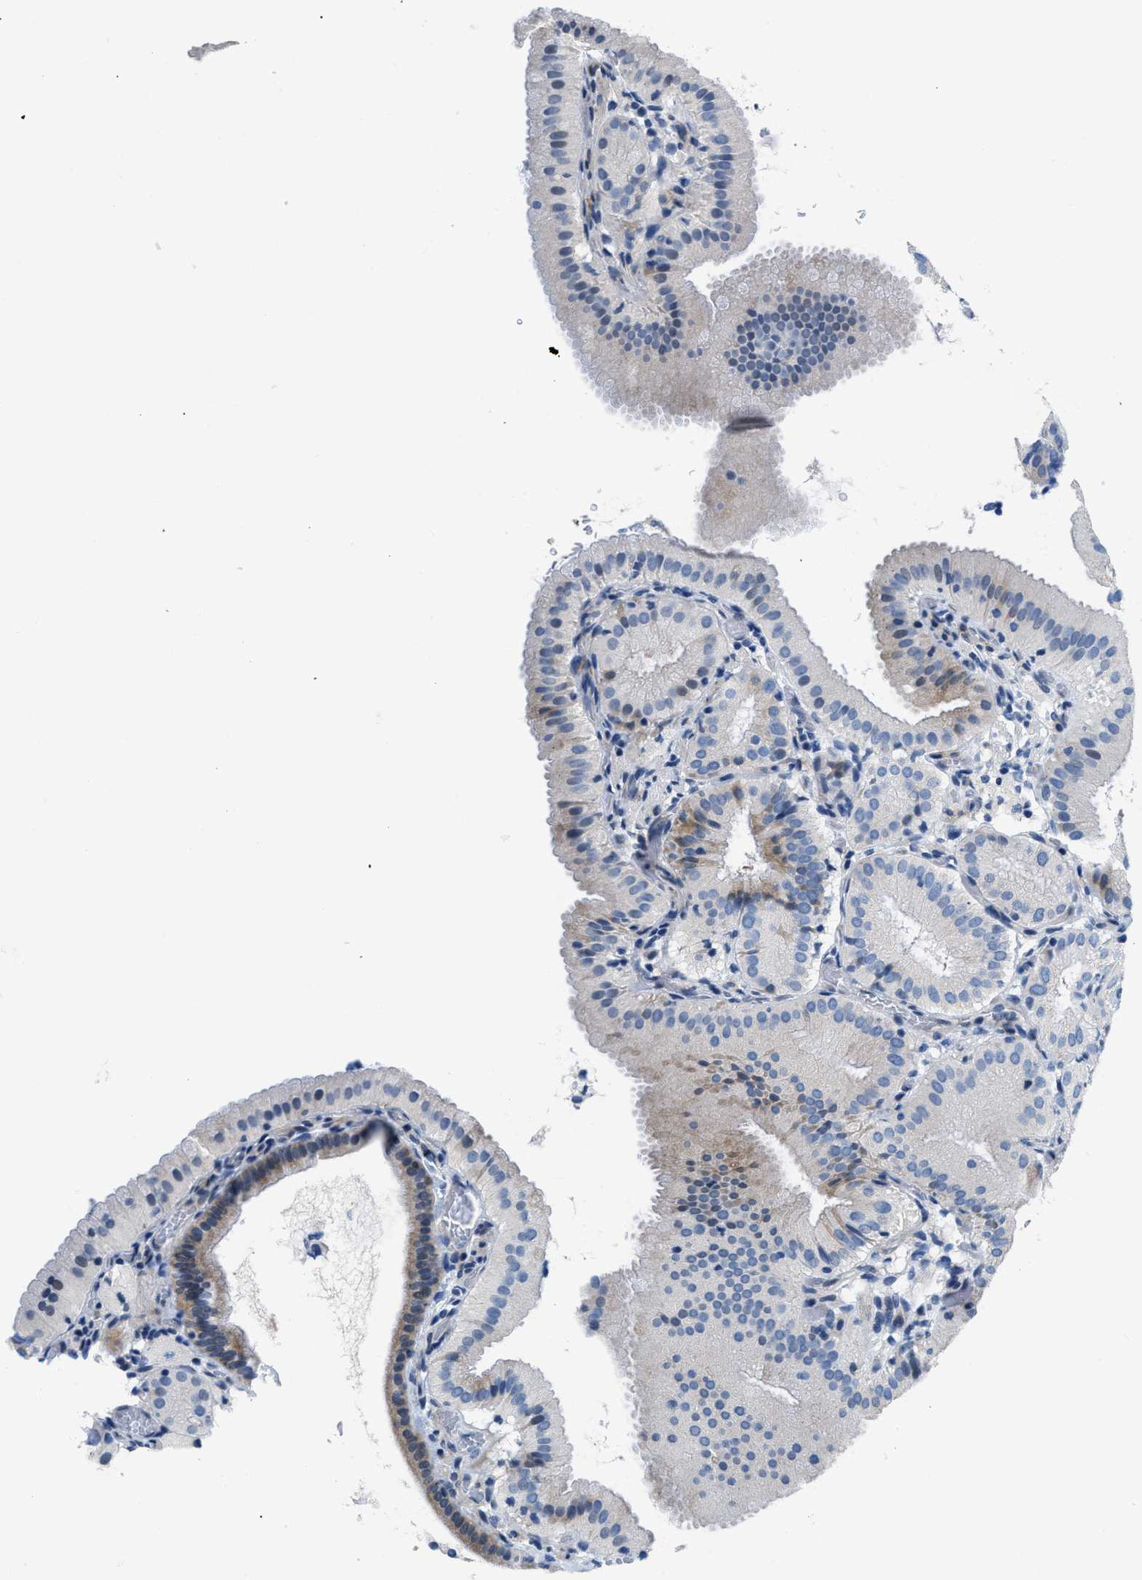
{"staining": {"intensity": "moderate", "quantity": "<25%", "location": "cytoplasmic/membranous"}, "tissue": "gallbladder", "cell_type": "Glandular cells", "image_type": "normal", "snomed": [{"axis": "morphology", "description": "Normal tissue, NOS"}, {"axis": "topography", "description": "Gallbladder"}], "caption": "Protein expression analysis of normal gallbladder reveals moderate cytoplasmic/membranous positivity in about <25% of glandular cells.", "gene": "FDCSP", "patient": {"sex": "male", "age": 54}}